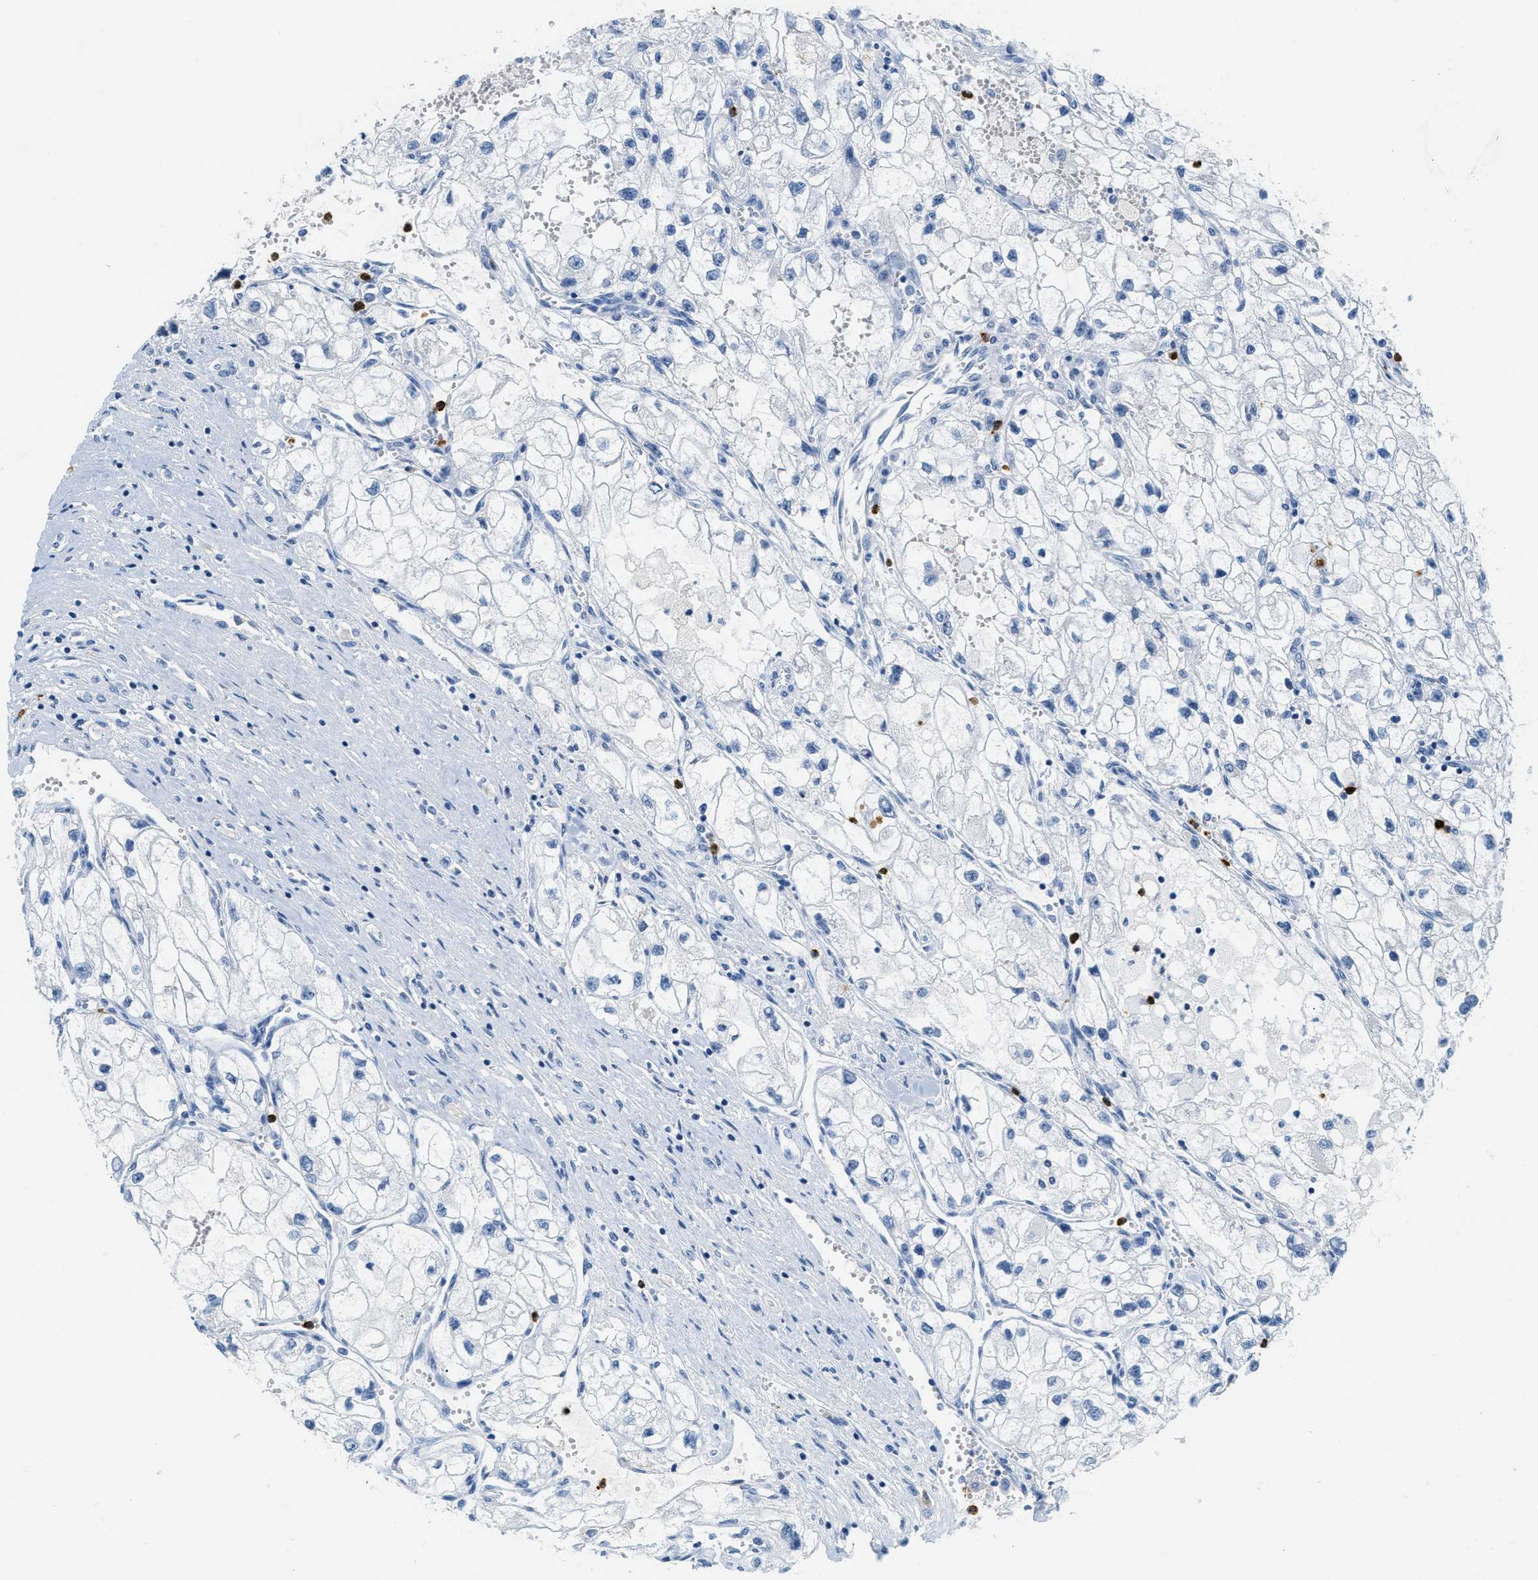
{"staining": {"intensity": "negative", "quantity": "none", "location": "none"}, "tissue": "renal cancer", "cell_type": "Tumor cells", "image_type": "cancer", "snomed": [{"axis": "morphology", "description": "Adenocarcinoma, NOS"}, {"axis": "topography", "description": "Kidney"}], "caption": "Renal cancer was stained to show a protein in brown. There is no significant staining in tumor cells.", "gene": "LCN2", "patient": {"sex": "female", "age": 70}}